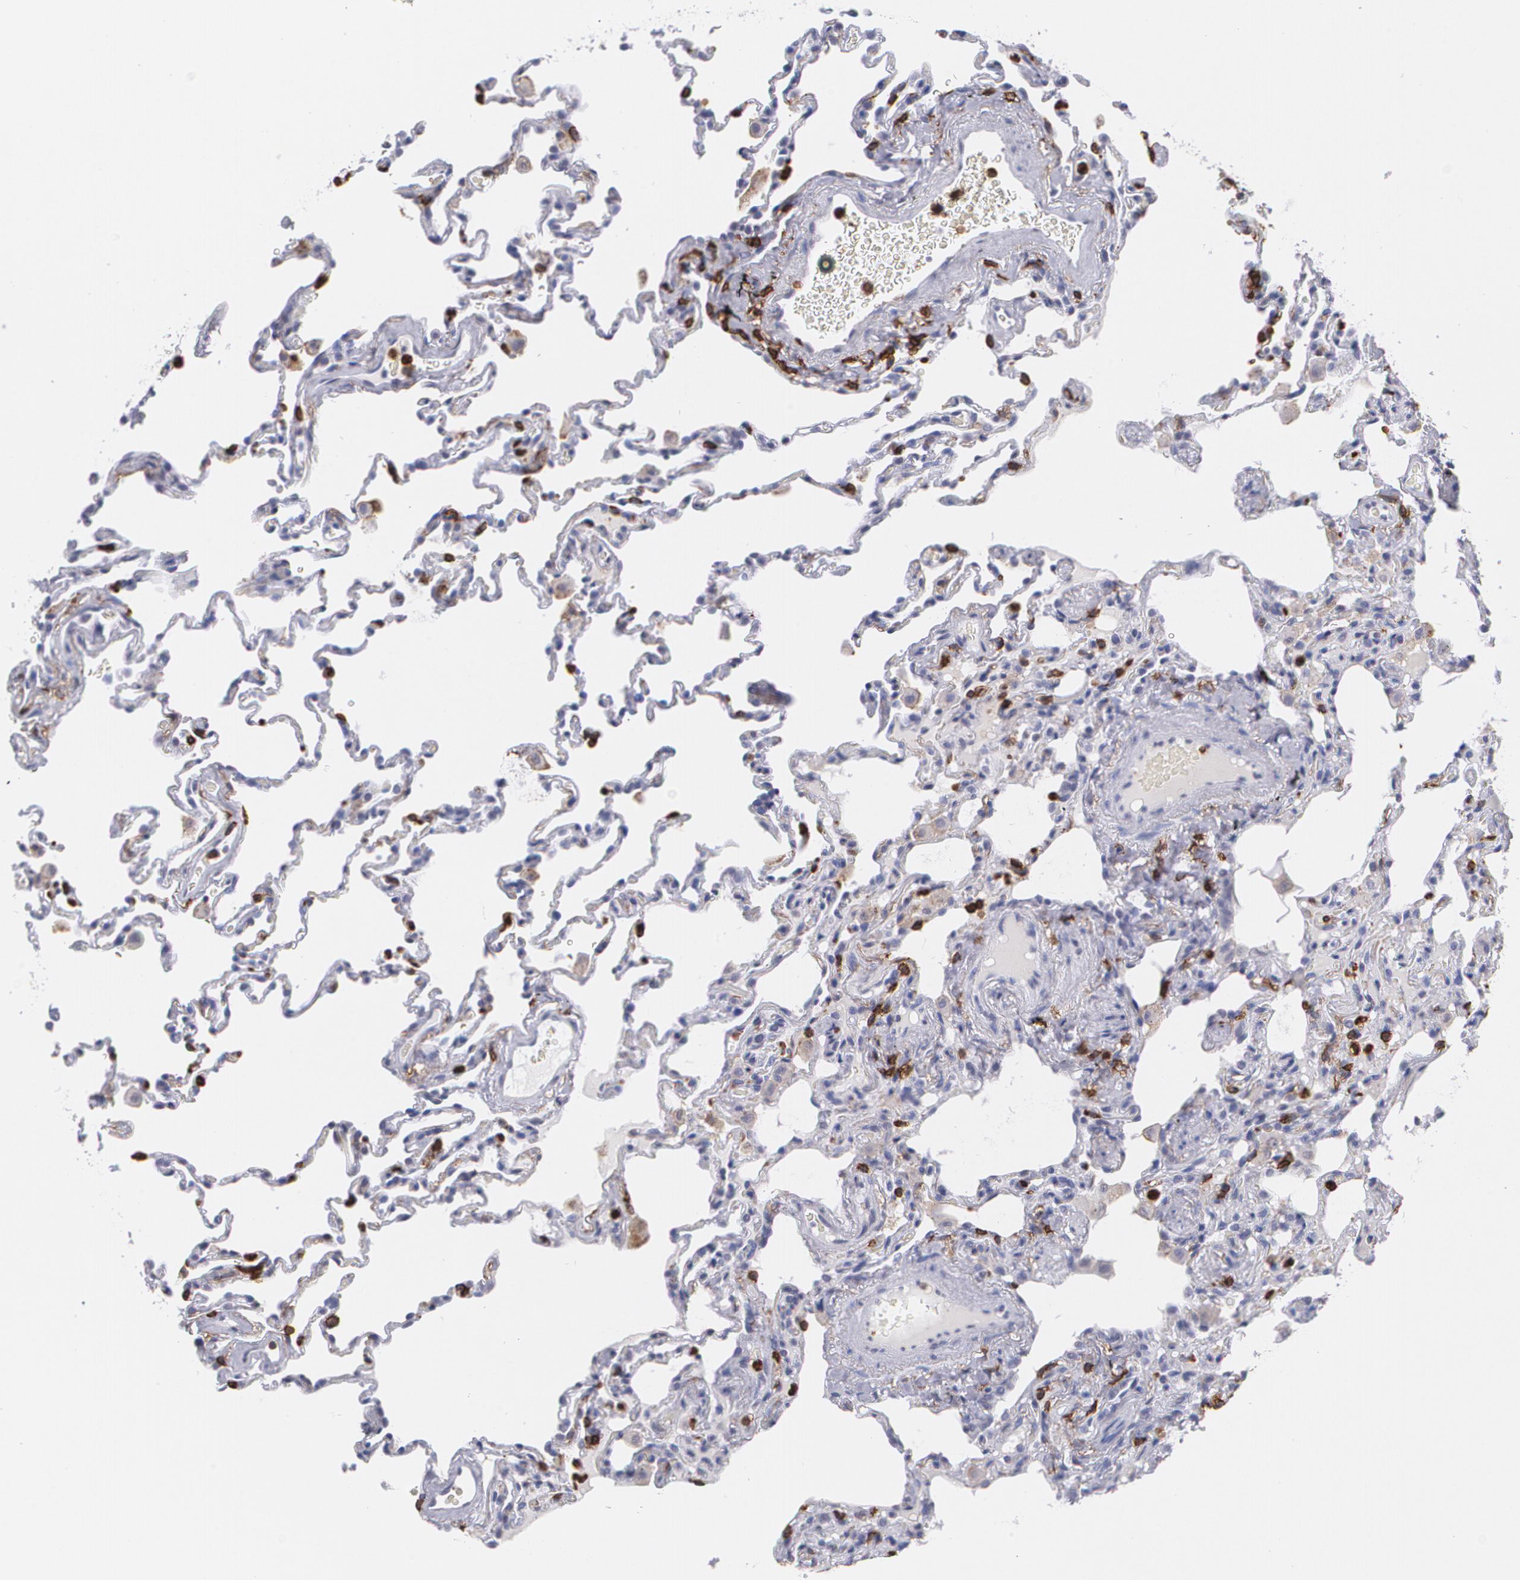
{"staining": {"intensity": "negative", "quantity": "none", "location": "none"}, "tissue": "lung", "cell_type": "Alveolar cells", "image_type": "normal", "snomed": [{"axis": "morphology", "description": "Normal tissue, NOS"}, {"axis": "topography", "description": "Lung"}], "caption": "An image of lung stained for a protein shows no brown staining in alveolar cells.", "gene": "PTPRC", "patient": {"sex": "male", "age": 59}}